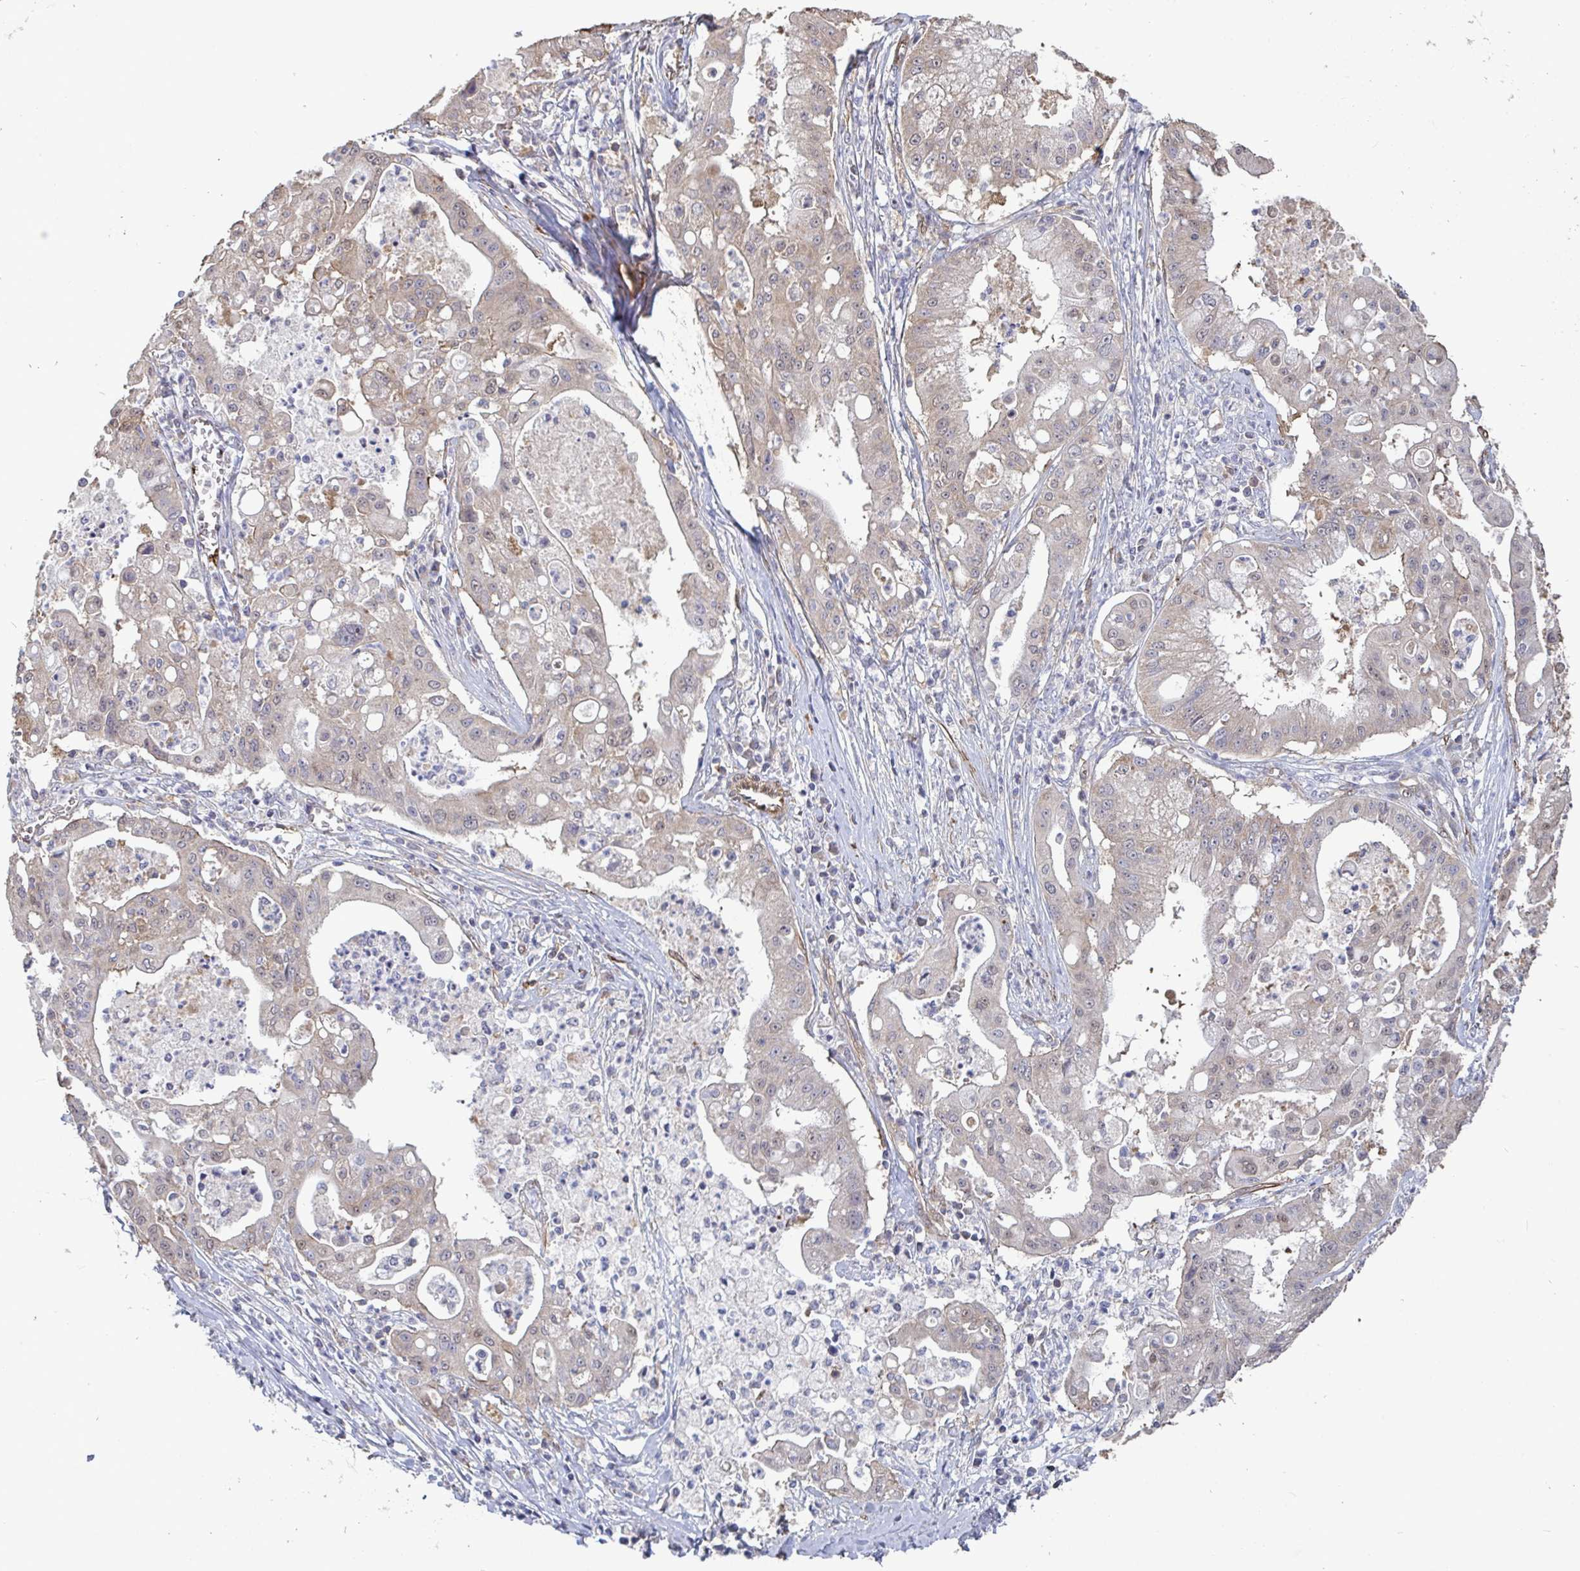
{"staining": {"intensity": "weak", "quantity": "<25%", "location": "cytoplasmic/membranous"}, "tissue": "ovarian cancer", "cell_type": "Tumor cells", "image_type": "cancer", "snomed": [{"axis": "morphology", "description": "Cystadenocarcinoma, mucinous, NOS"}, {"axis": "topography", "description": "Ovary"}], "caption": "Human ovarian cancer (mucinous cystadenocarcinoma) stained for a protein using immunohistochemistry demonstrates no staining in tumor cells.", "gene": "ISCU", "patient": {"sex": "female", "age": 70}}